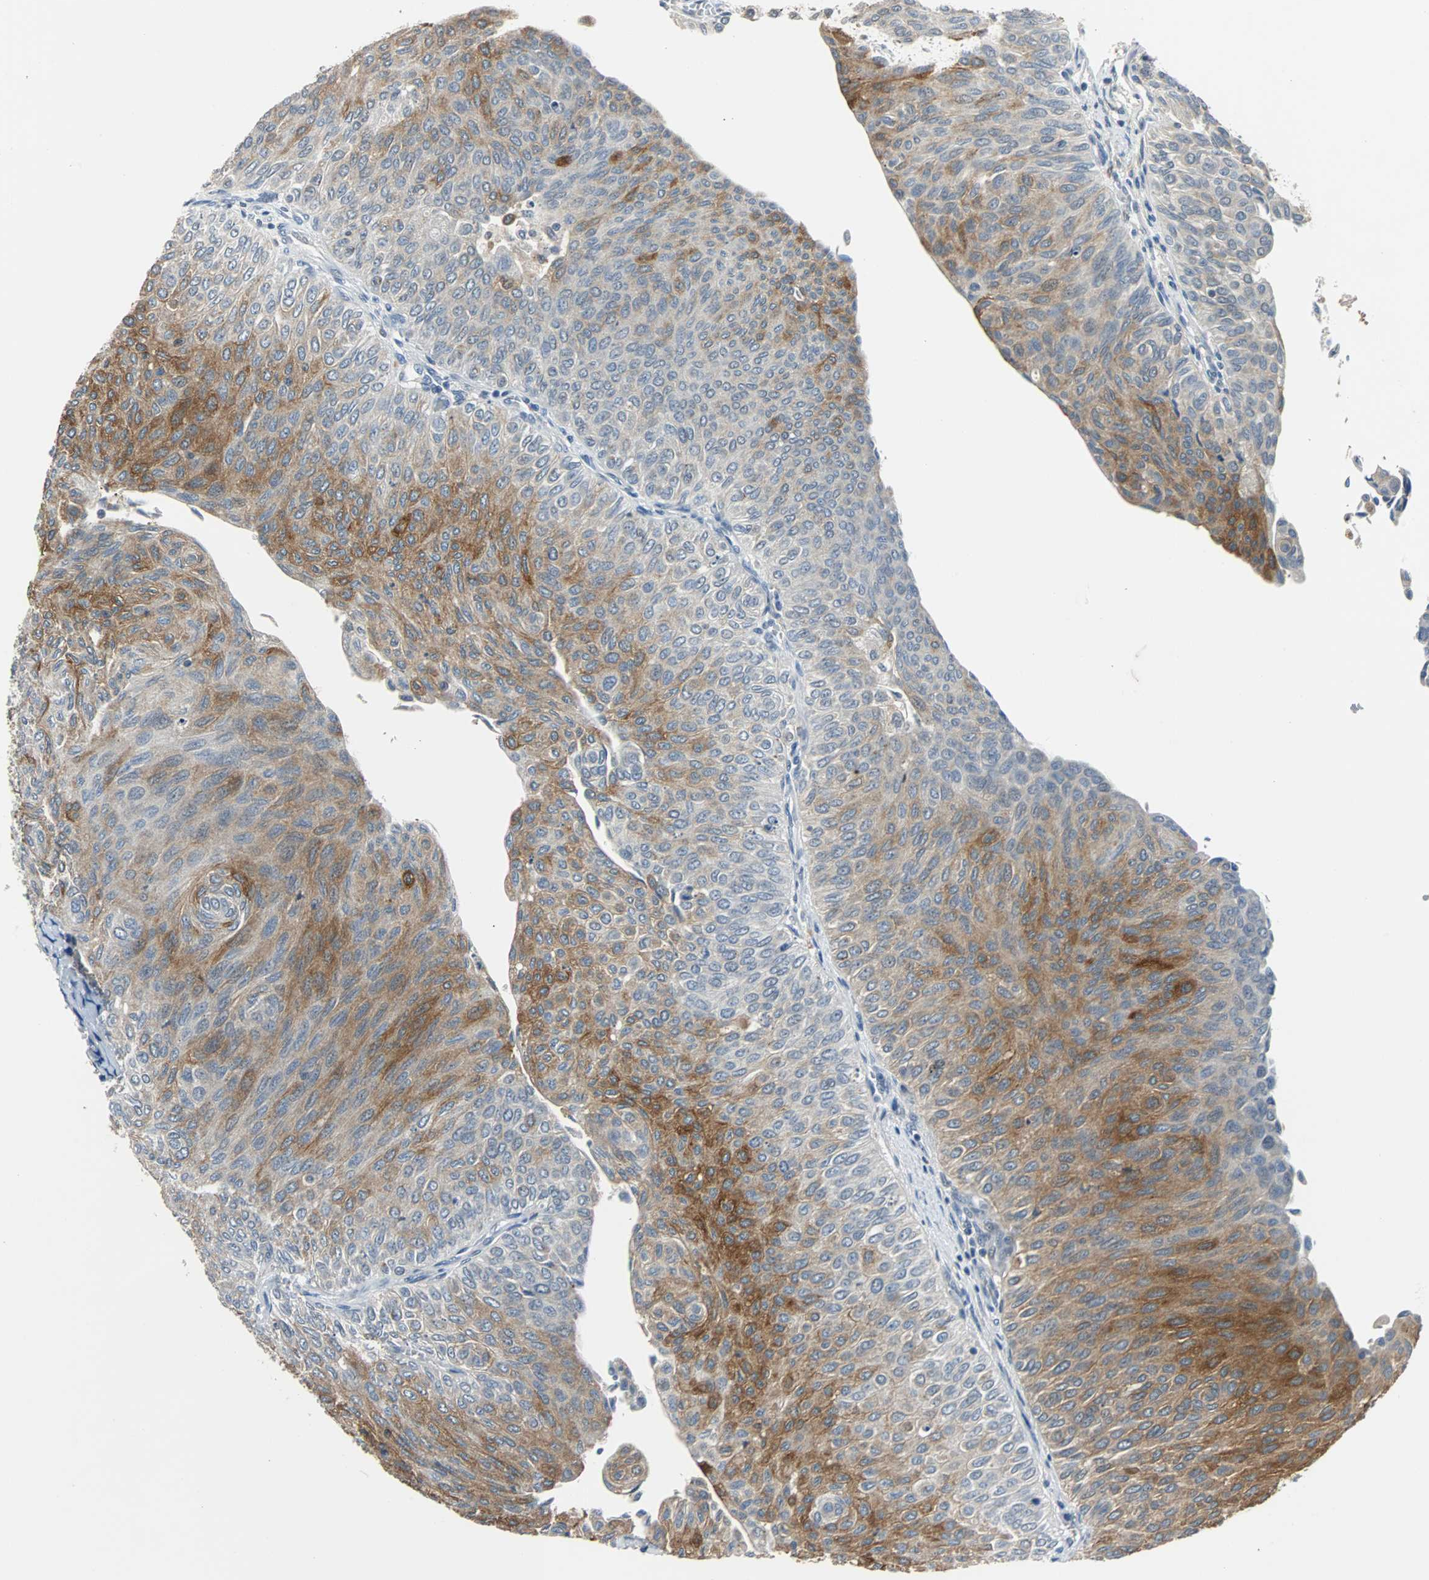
{"staining": {"intensity": "moderate", "quantity": ">75%", "location": "cytoplasmic/membranous"}, "tissue": "urothelial cancer", "cell_type": "Tumor cells", "image_type": "cancer", "snomed": [{"axis": "morphology", "description": "Urothelial carcinoma, Low grade"}, {"axis": "topography", "description": "Urinary bladder"}], "caption": "This photomicrograph exhibits urothelial cancer stained with IHC to label a protein in brown. The cytoplasmic/membranous of tumor cells show moderate positivity for the protein. Nuclei are counter-stained blue.", "gene": "HLX", "patient": {"sex": "male", "age": 78}}